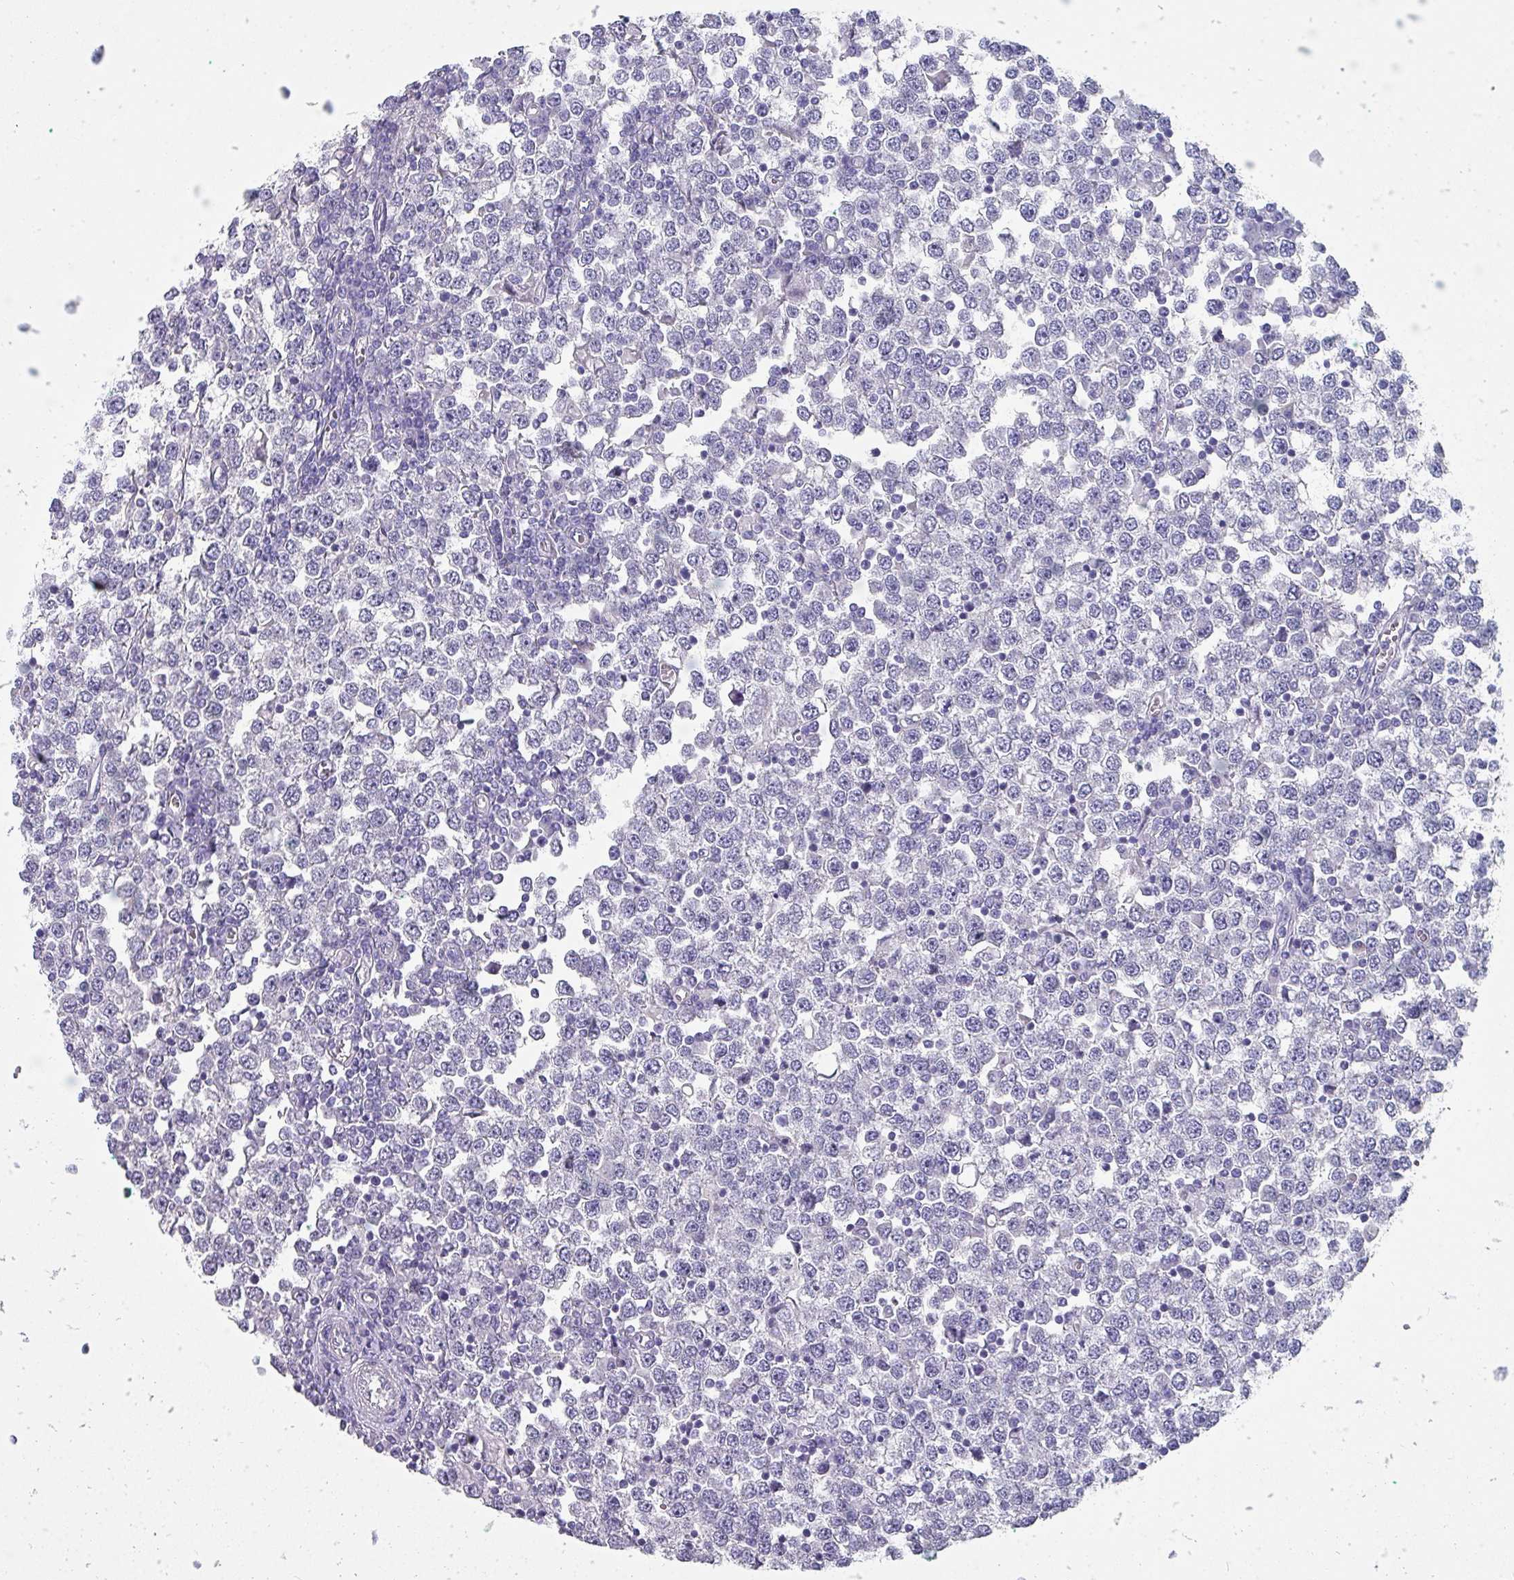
{"staining": {"intensity": "negative", "quantity": "none", "location": "none"}, "tissue": "testis cancer", "cell_type": "Tumor cells", "image_type": "cancer", "snomed": [{"axis": "morphology", "description": "Seminoma, NOS"}, {"axis": "topography", "description": "Testis"}], "caption": "Photomicrograph shows no significant protein positivity in tumor cells of seminoma (testis). (DAB (3,3'-diaminobenzidine) IHC, high magnification).", "gene": "INS-IGF2", "patient": {"sex": "male", "age": 65}}